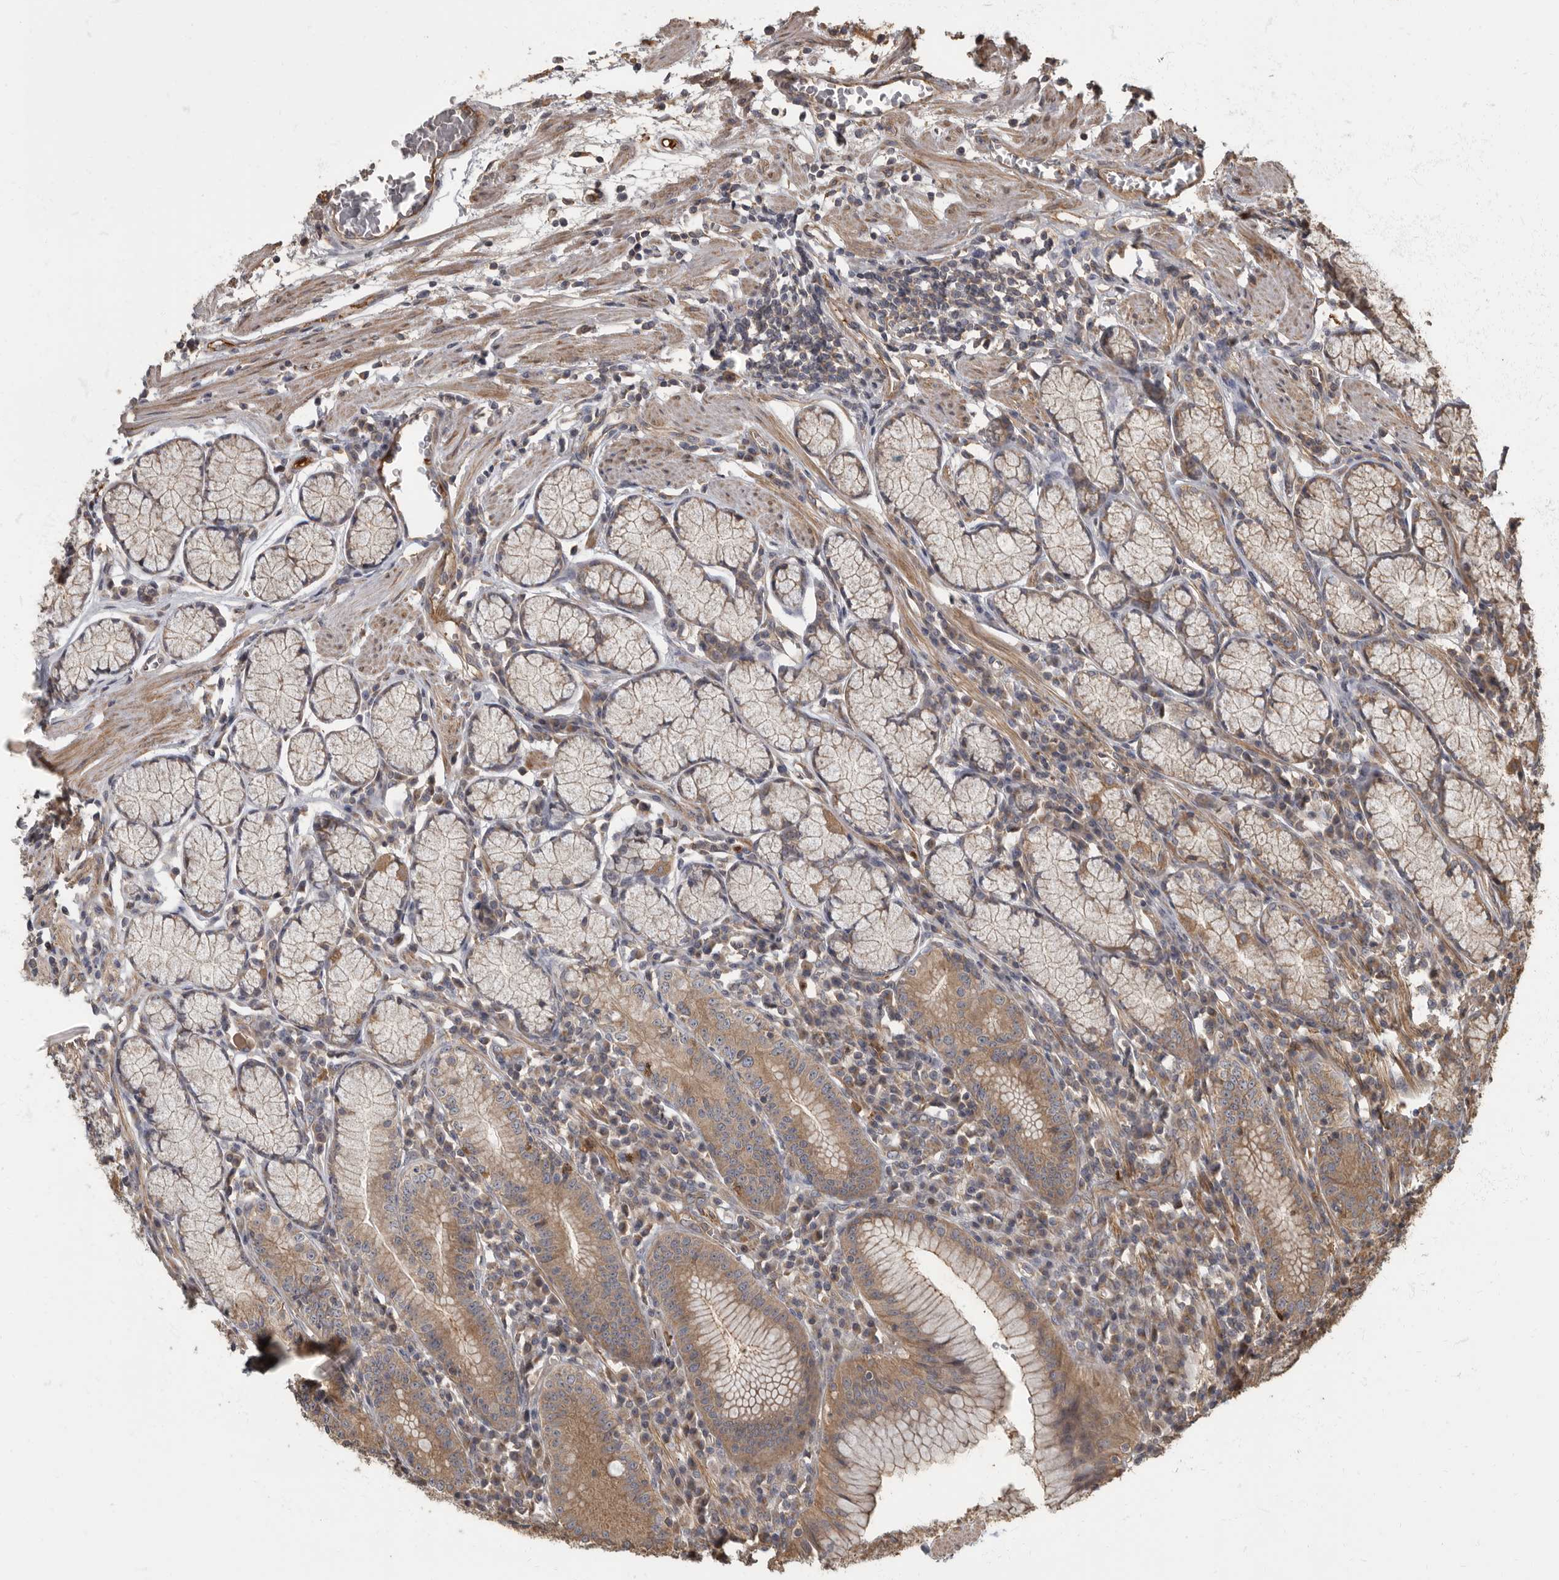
{"staining": {"intensity": "moderate", "quantity": ">75%", "location": "cytoplasmic/membranous"}, "tissue": "stomach", "cell_type": "Glandular cells", "image_type": "normal", "snomed": [{"axis": "morphology", "description": "Normal tissue, NOS"}, {"axis": "topography", "description": "Stomach"}], "caption": "High-magnification brightfield microscopy of unremarkable stomach stained with DAB (brown) and counterstained with hematoxylin (blue). glandular cells exhibit moderate cytoplasmic/membranous expression is seen in approximately>75% of cells.", "gene": "DAAM1", "patient": {"sex": "male", "age": 55}}